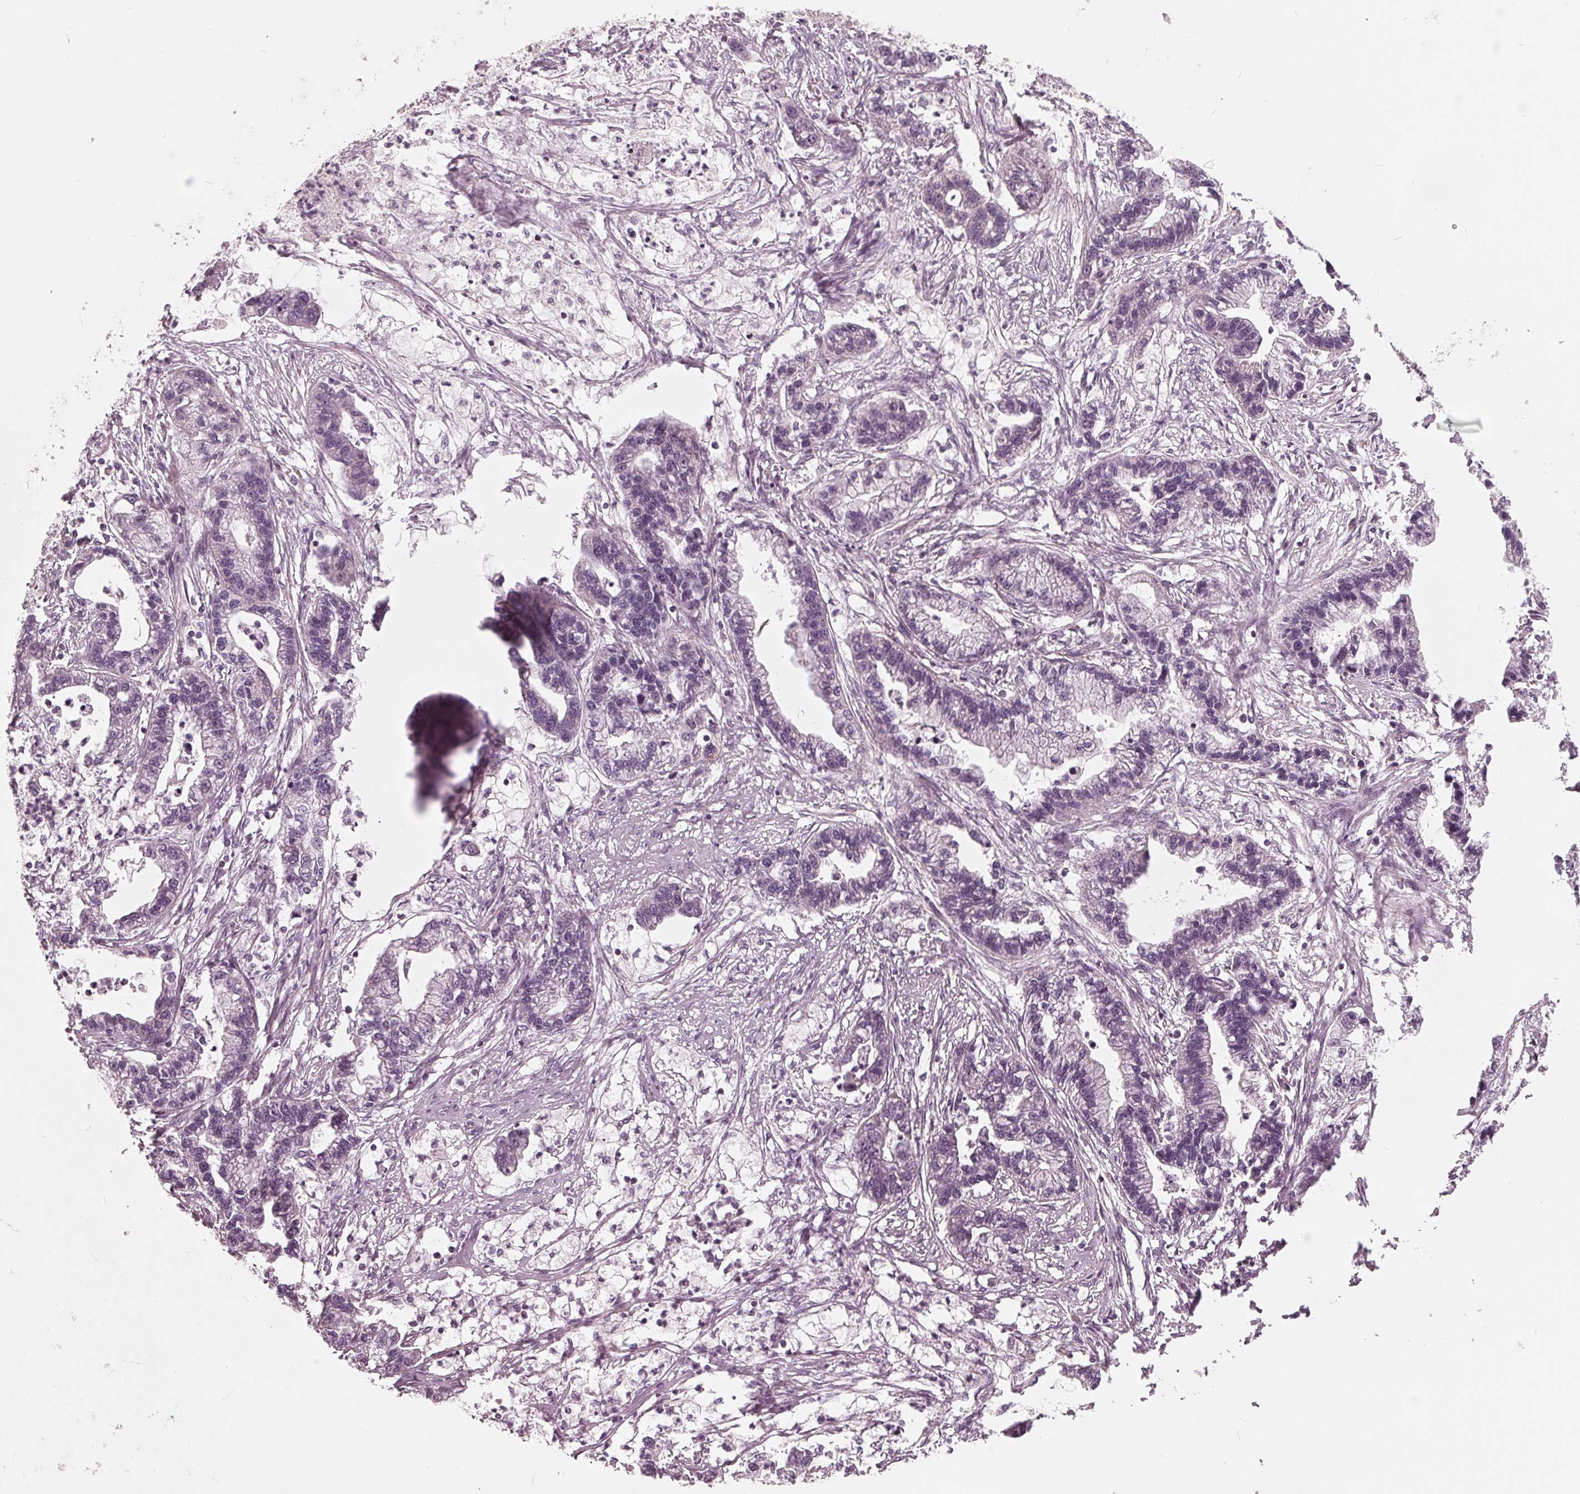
{"staining": {"intensity": "negative", "quantity": "none", "location": "none"}, "tissue": "stomach cancer", "cell_type": "Tumor cells", "image_type": "cancer", "snomed": [{"axis": "morphology", "description": "Adenocarcinoma, NOS"}, {"axis": "topography", "description": "Stomach"}], "caption": "There is no significant positivity in tumor cells of stomach cancer.", "gene": "DCAF4L2", "patient": {"sex": "male", "age": 83}}